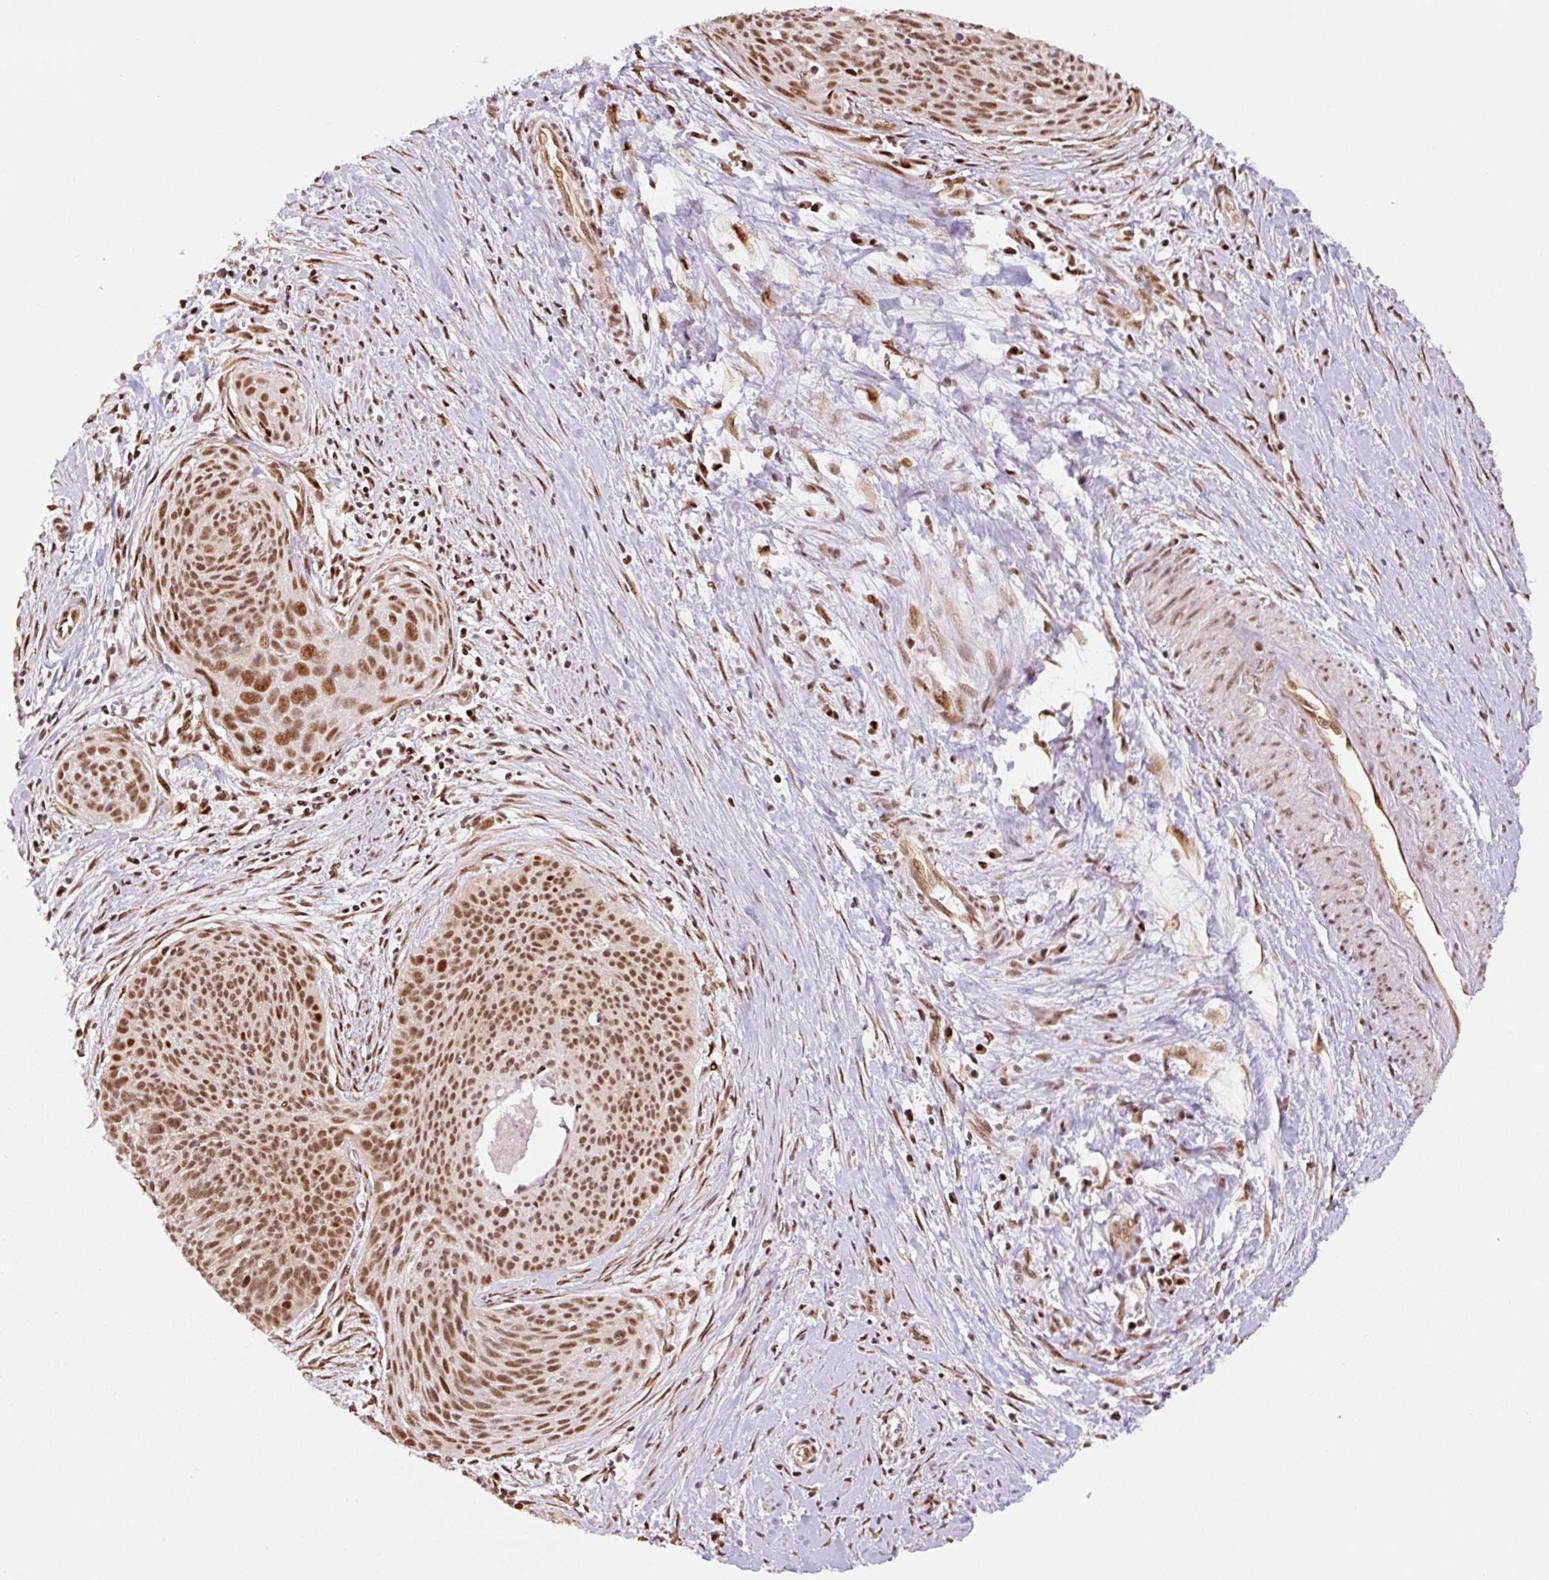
{"staining": {"intensity": "moderate", "quantity": ">75%", "location": "nuclear"}, "tissue": "cervical cancer", "cell_type": "Tumor cells", "image_type": "cancer", "snomed": [{"axis": "morphology", "description": "Squamous cell carcinoma, NOS"}, {"axis": "topography", "description": "Cervix"}], "caption": "This is a photomicrograph of immunohistochemistry (IHC) staining of cervical cancer (squamous cell carcinoma), which shows moderate positivity in the nuclear of tumor cells.", "gene": "INTS8", "patient": {"sex": "female", "age": 55}}